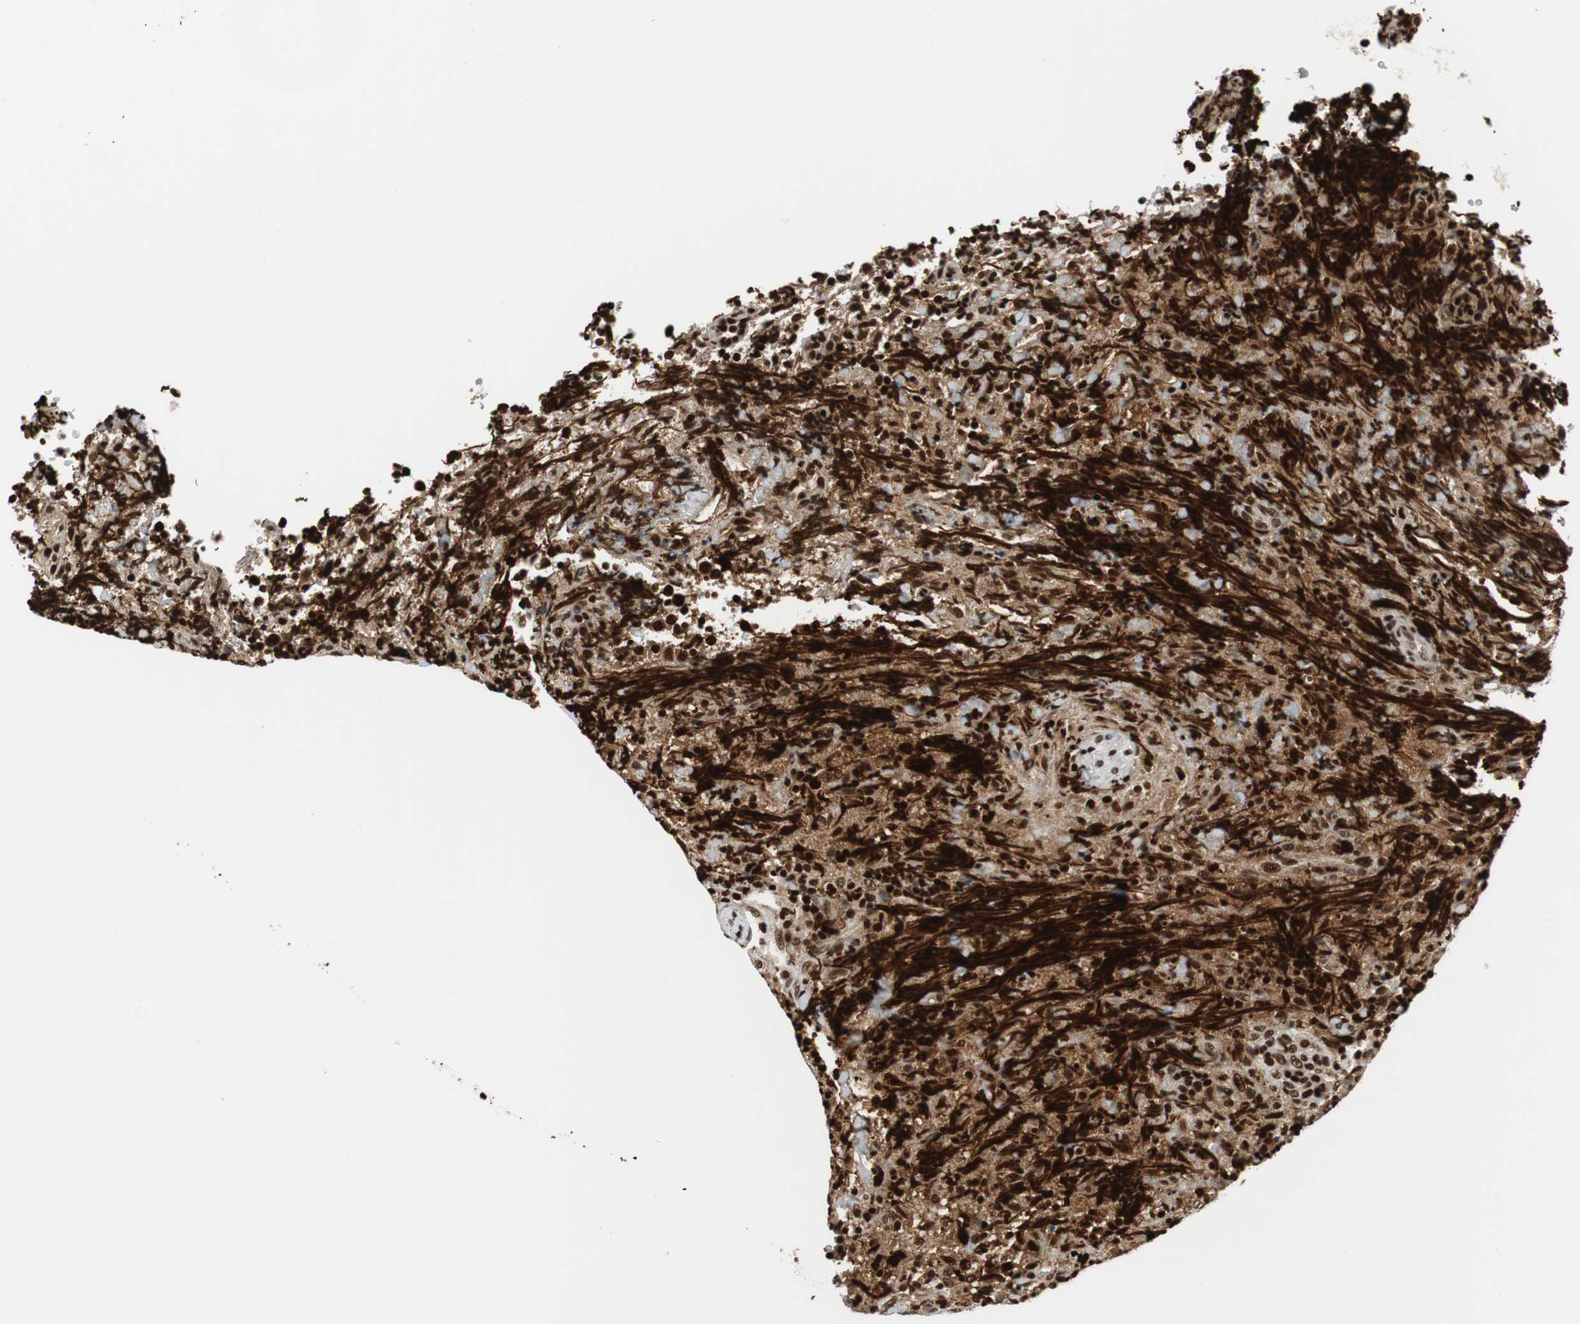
{"staining": {"intensity": "strong", "quantity": ">75%", "location": "cytoplasmic/membranous,nuclear"}, "tissue": "lymphoma", "cell_type": "Tumor cells", "image_type": "cancer", "snomed": [{"axis": "morphology", "description": "Malignant lymphoma, non-Hodgkin's type, High grade"}, {"axis": "topography", "description": "Tonsil"}], "caption": "Human lymphoma stained for a protein (brown) shows strong cytoplasmic/membranous and nuclear positive staining in about >75% of tumor cells.", "gene": "HDAC1", "patient": {"sex": "female", "age": 36}}